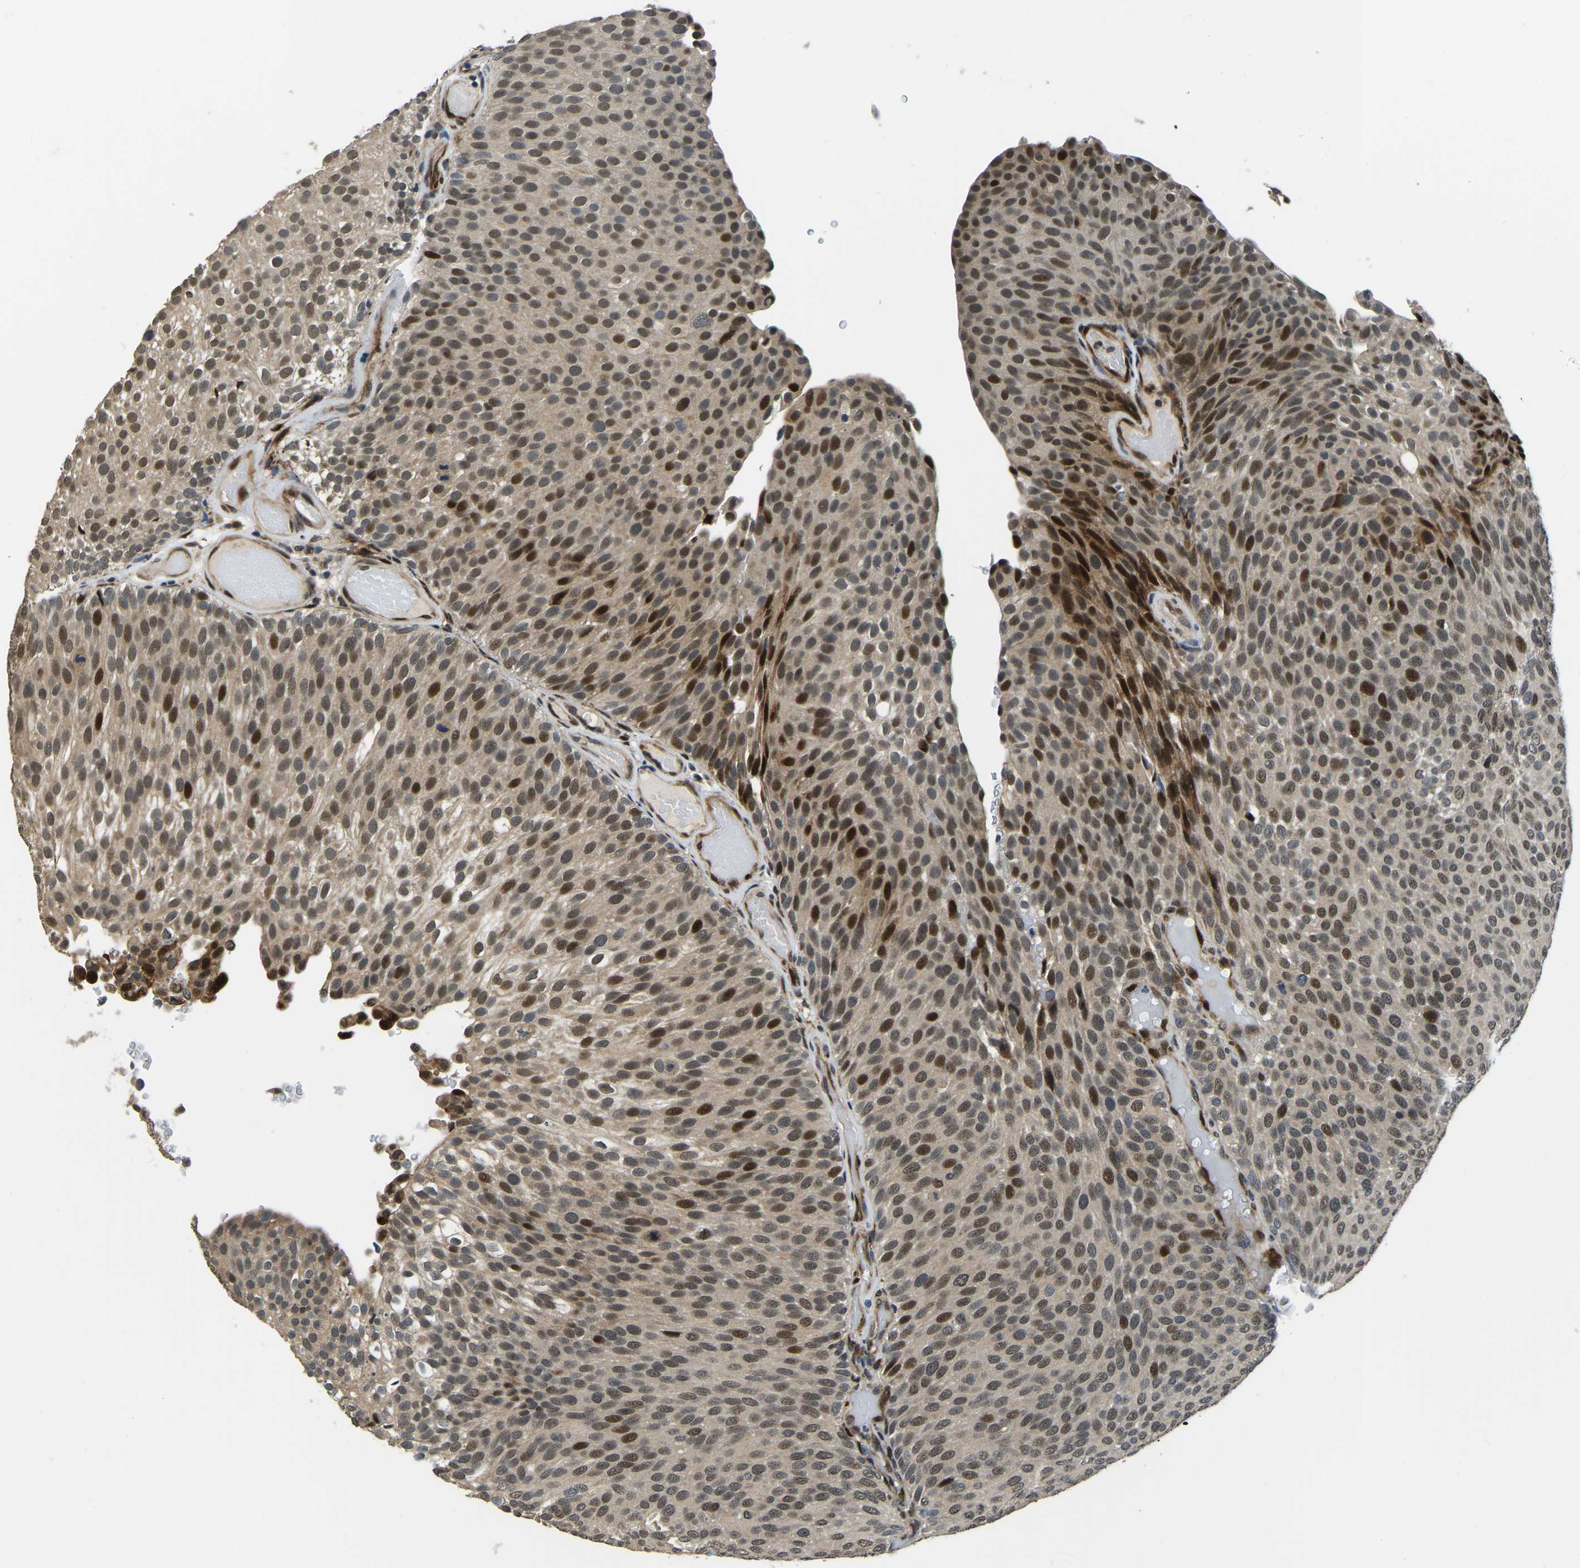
{"staining": {"intensity": "strong", "quantity": ">75%", "location": "nuclear"}, "tissue": "urothelial cancer", "cell_type": "Tumor cells", "image_type": "cancer", "snomed": [{"axis": "morphology", "description": "Urothelial carcinoma, Low grade"}, {"axis": "topography", "description": "Urinary bladder"}], "caption": "There is high levels of strong nuclear staining in tumor cells of urothelial cancer, as demonstrated by immunohistochemical staining (brown color).", "gene": "ING2", "patient": {"sex": "male", "age": 78}}